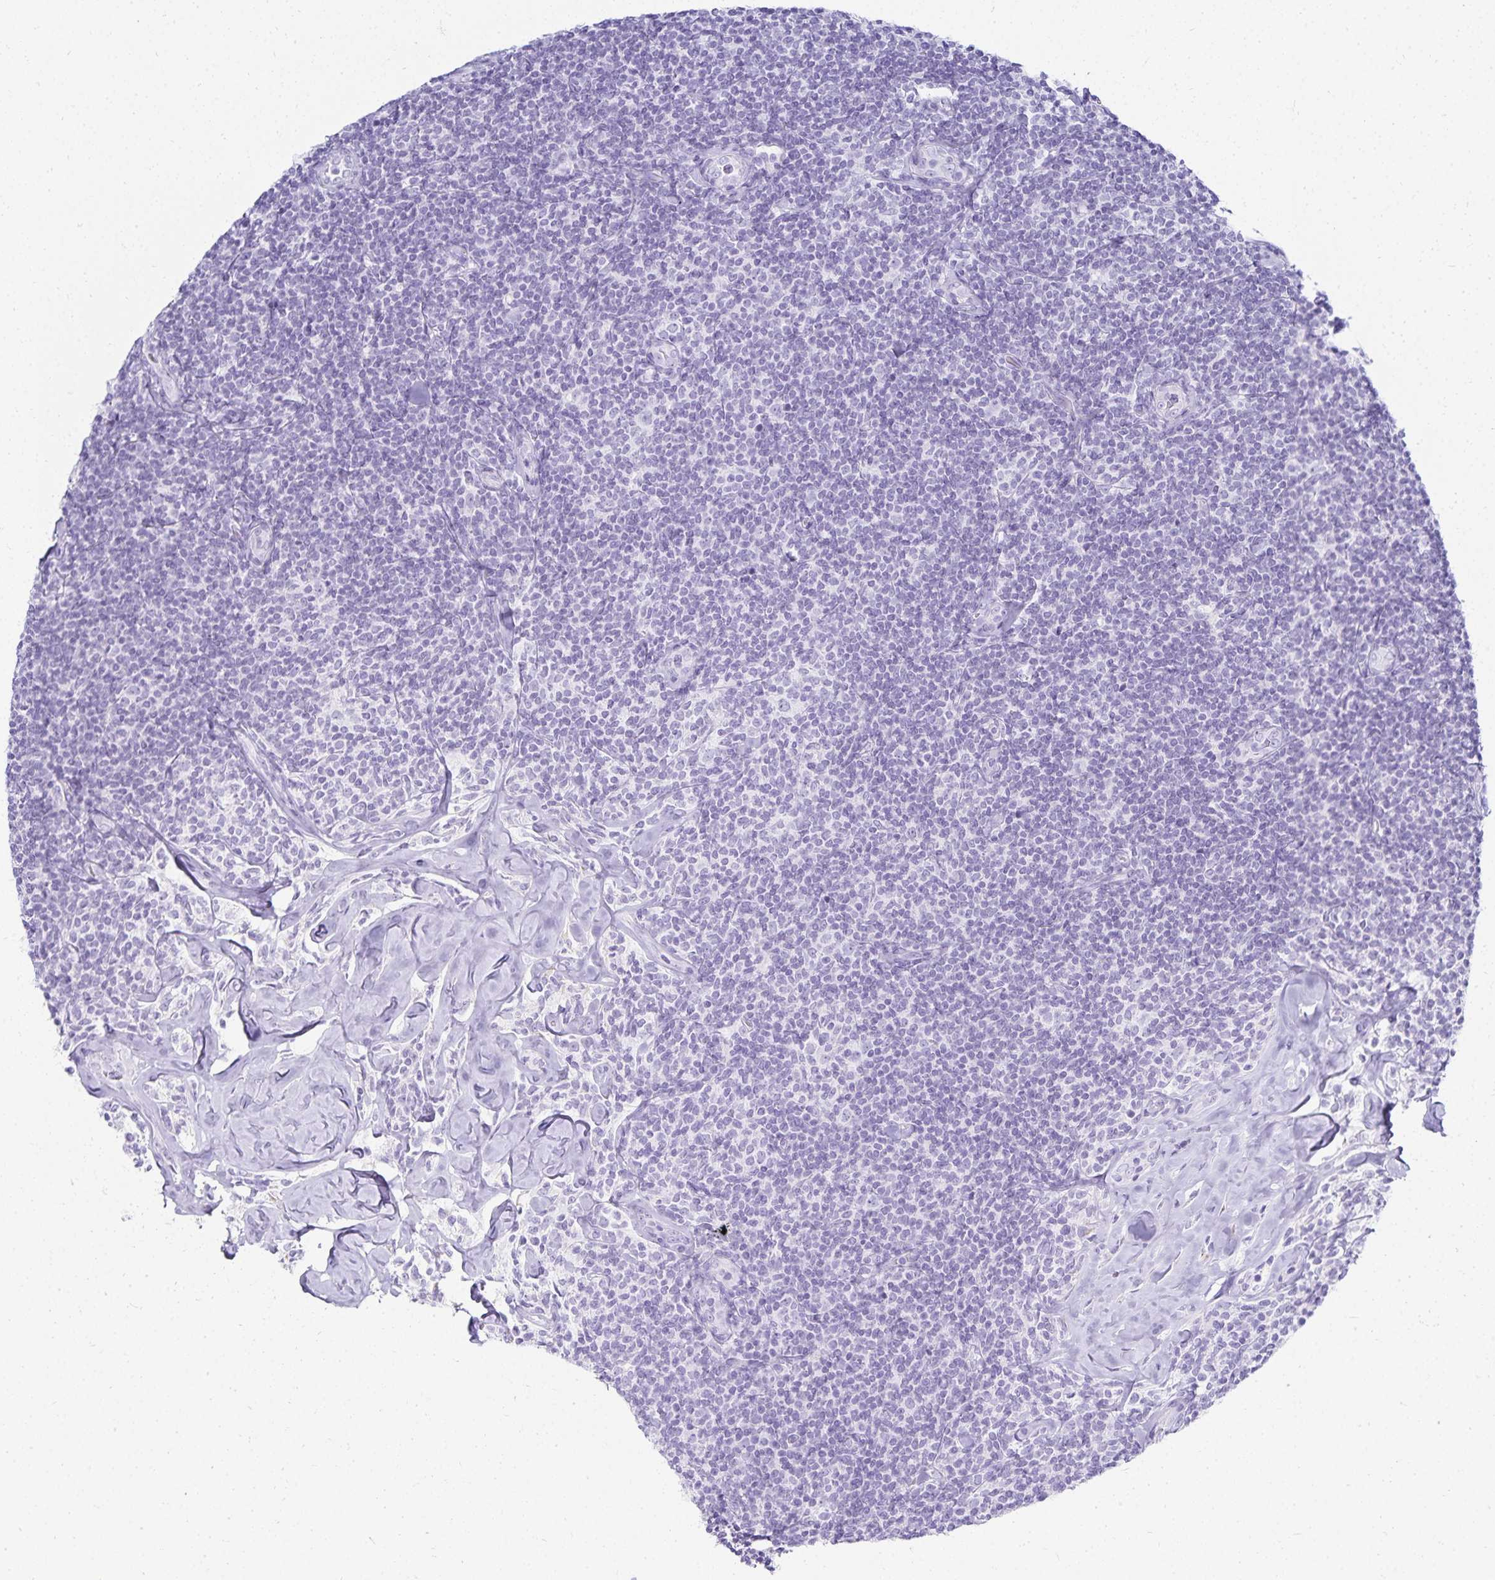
{"staining": {"intensity": "negative", "quantity": "none", "location": "none"}, "tissue": "lymphoma", "cell_type": "Tumor cells", "image_type": "cancer", "snomed": [{"axis": "morphology", "description": "Malignant lymphoma, non-Hodgkin's type, Low grade"}, {"axis": "topography", "description": "Lymph node"}], "caption": "The histopathology image shows no staining of tumor cells in lymphoma.", "gene": "GP2", "patient": {"sex": "female", "age": 56}}